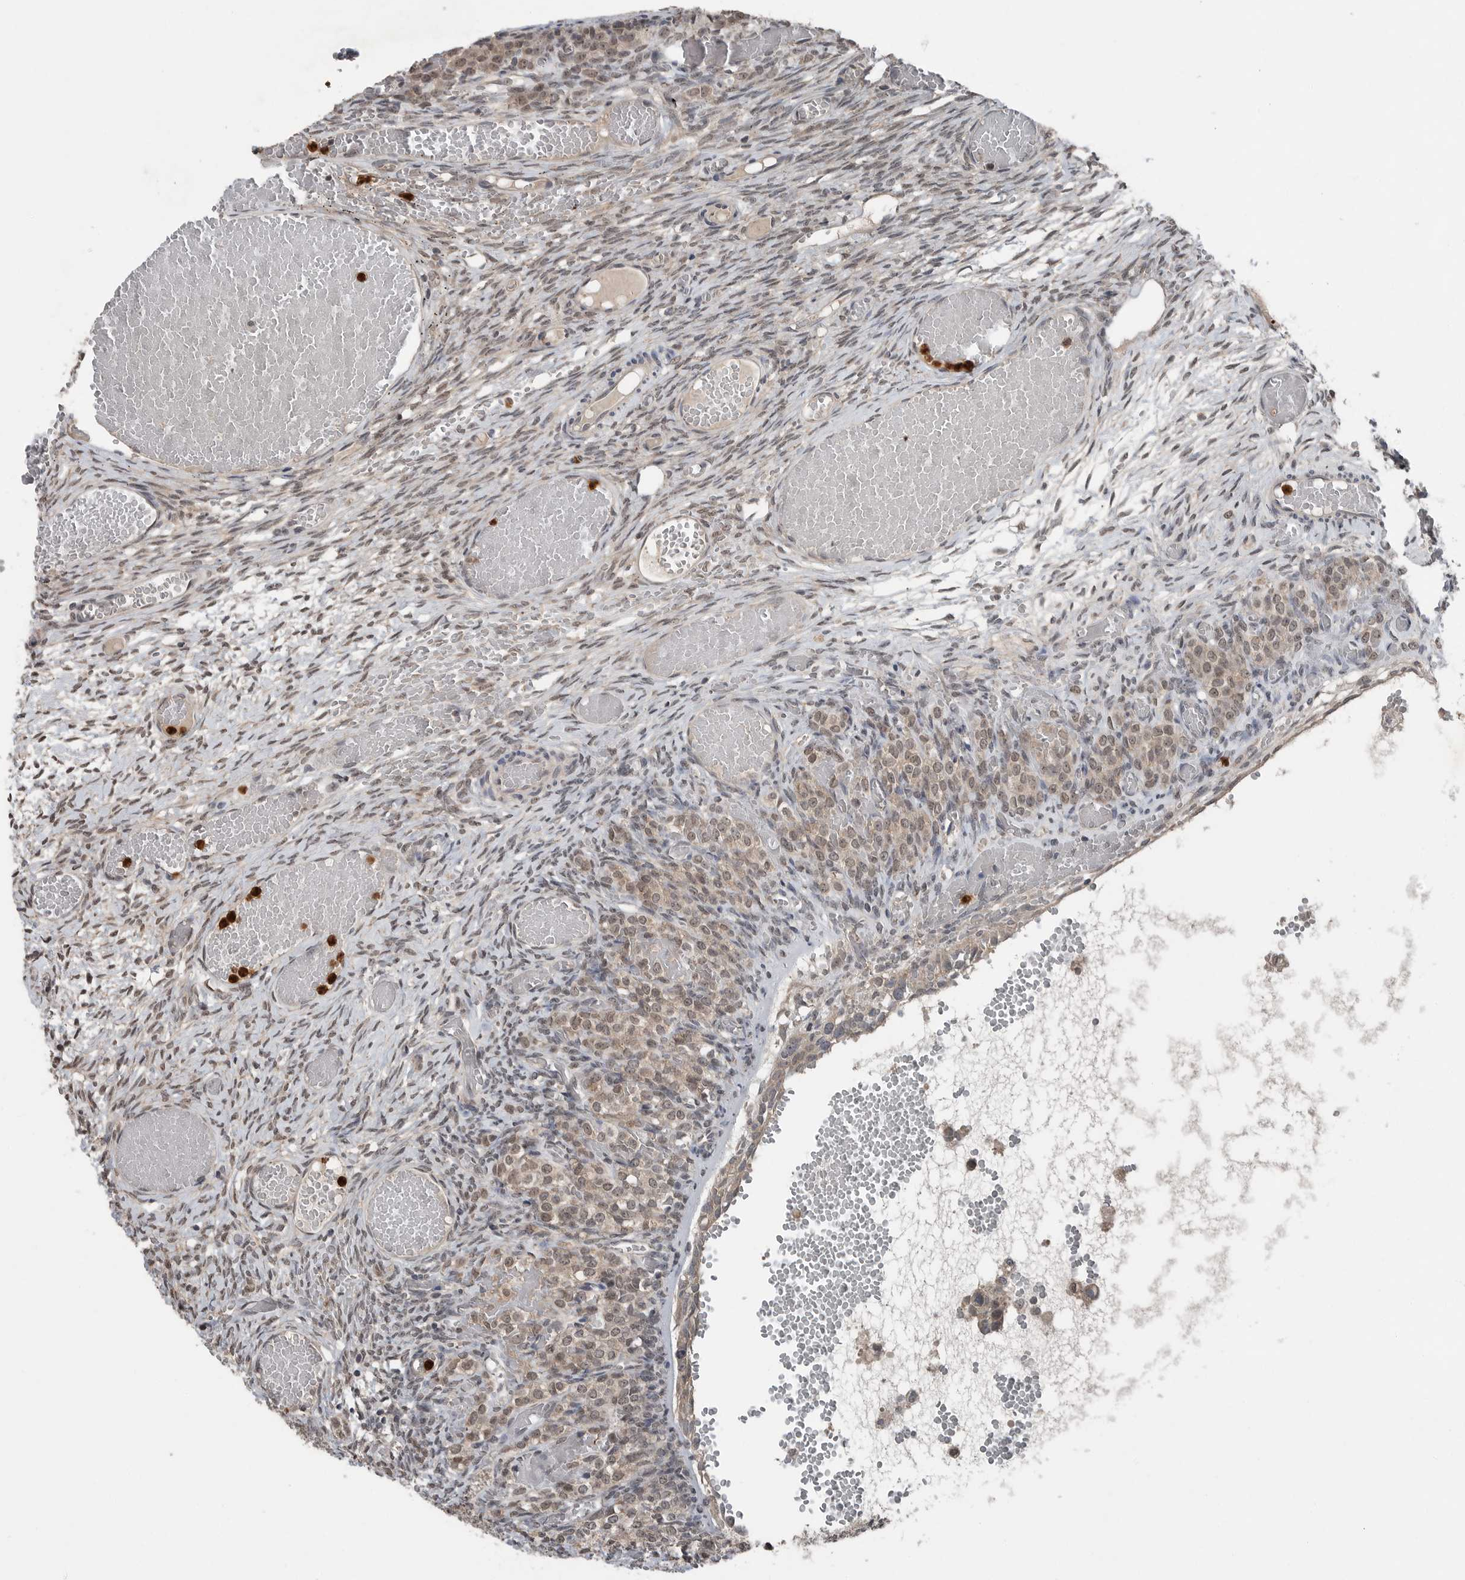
{"staining": {"intensity": "weak", "quantity": "<25%", "location": "cytoplasmic/membranous"}, "tissue": "ovary", "cell_type": "Ovarian stroma cells", "image_type": "normal", "snomed": [{"axis": "morphology", "description": "Adenocarcinoma, NOS"}, {"axis": "topography", "description": "Endometrium"}], "caption": "An image of human ovary is negative for staining in ovarian stroma cells. The staining is performed using DAB (3,3'-diaminobenzidine) brown chromogen with nuclei counter-stained in using hematoxylin.", "gene": "SCP2", "patient": {"sex": "female", "age": 32}}